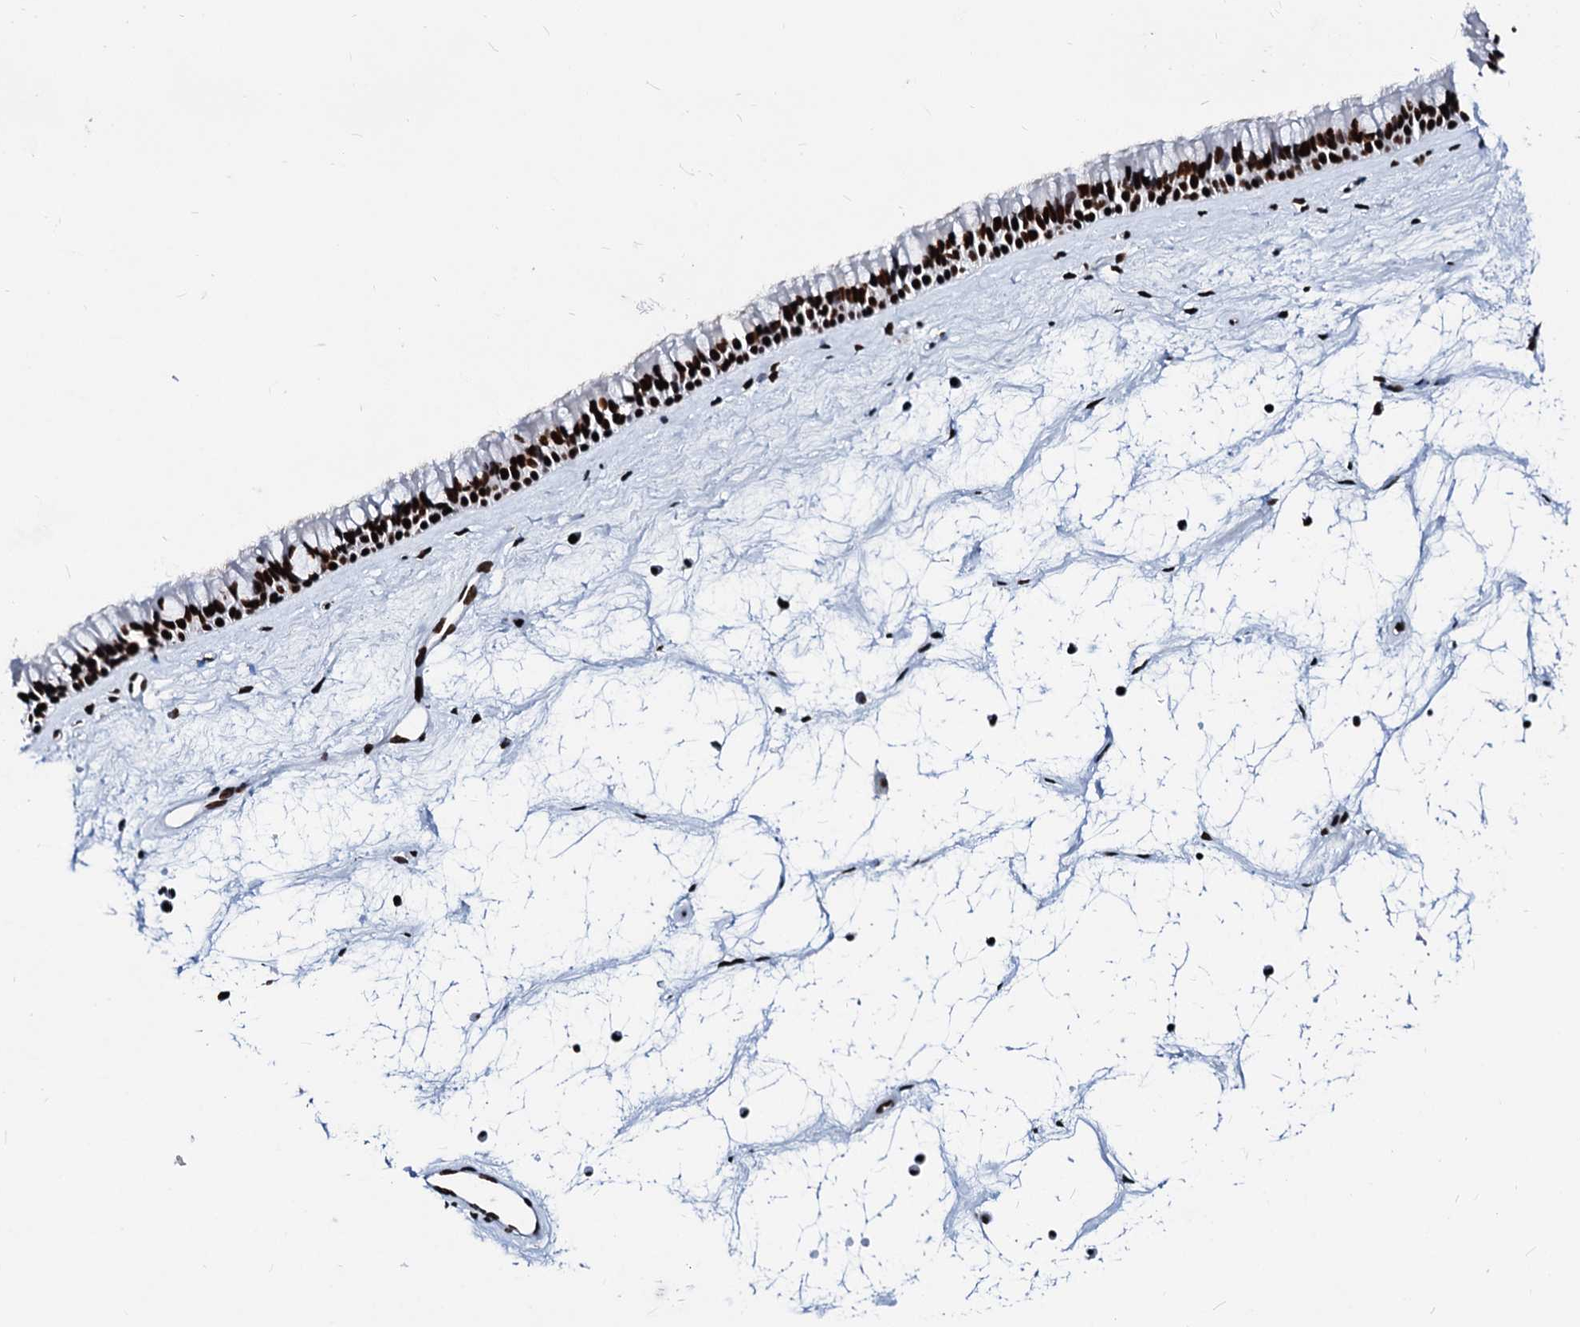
{"staining": {"intensity": "strong", "quantity": ">75%", "location": "nuclear"}, "tissue": "nasopharynx", "cell_type": "Respiratory epithelial cells", "image_type": "normal", "snomed": [{"axis": "morphology", "description": "Normal tissue, NOS"}, {"axis": "topography", "description": "Nasopharynx"}], "caption": "An image of nasopharynx stained for a protein reveals strong nuclear brown staining in respiratory epithelial cells.", "gene": "RALY", "patient": {"sex": "male", "age": 64}}